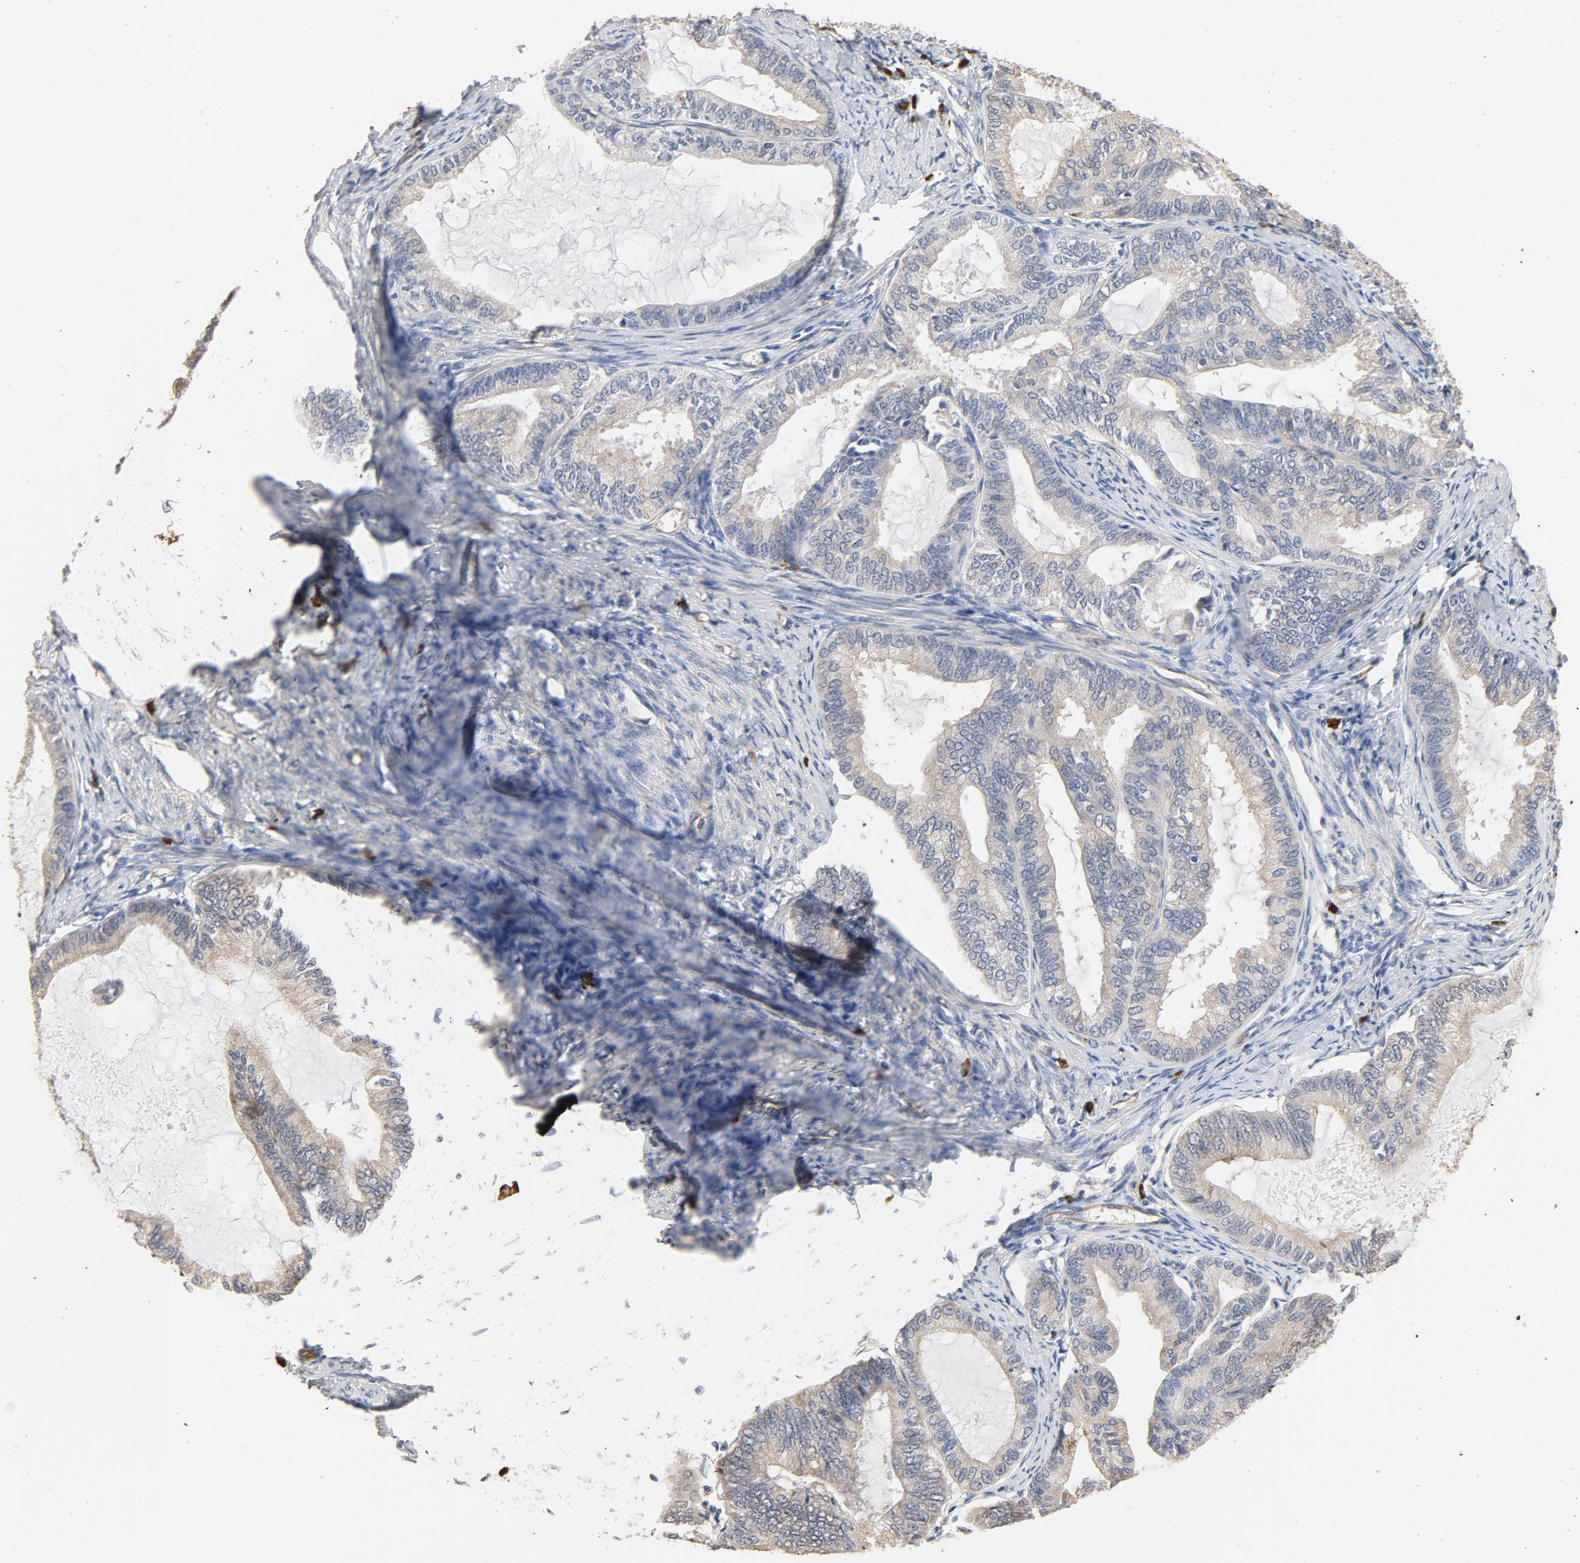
{"staining": {"intensity": "weak", "quantity": ">75%", "location": "cytoplasmic/membranous"}, "tissue": "endometrial cancer", "cell_type": "Tumor cells", "image_type": "cancer", "snomed": [{"axis": "morphology", "description": "Adenocarcinoma, NOS"}, {"axis": "topography", "description": "Endometrium"}], "caption": "Immunohistochemistry of human endometrial adenocarcinoma shows low levels of weak cytoplasmic/membranous positivity in approximately >75% of tumor cells. The staining was performed using DAB (3,3'-diaminobenzidine), with brown indicating positive protein expression. Nuclei are stained blue with hematoxylin.", "gene": "UBE2J1", "patient": {"sex": "female", "age": 86}}